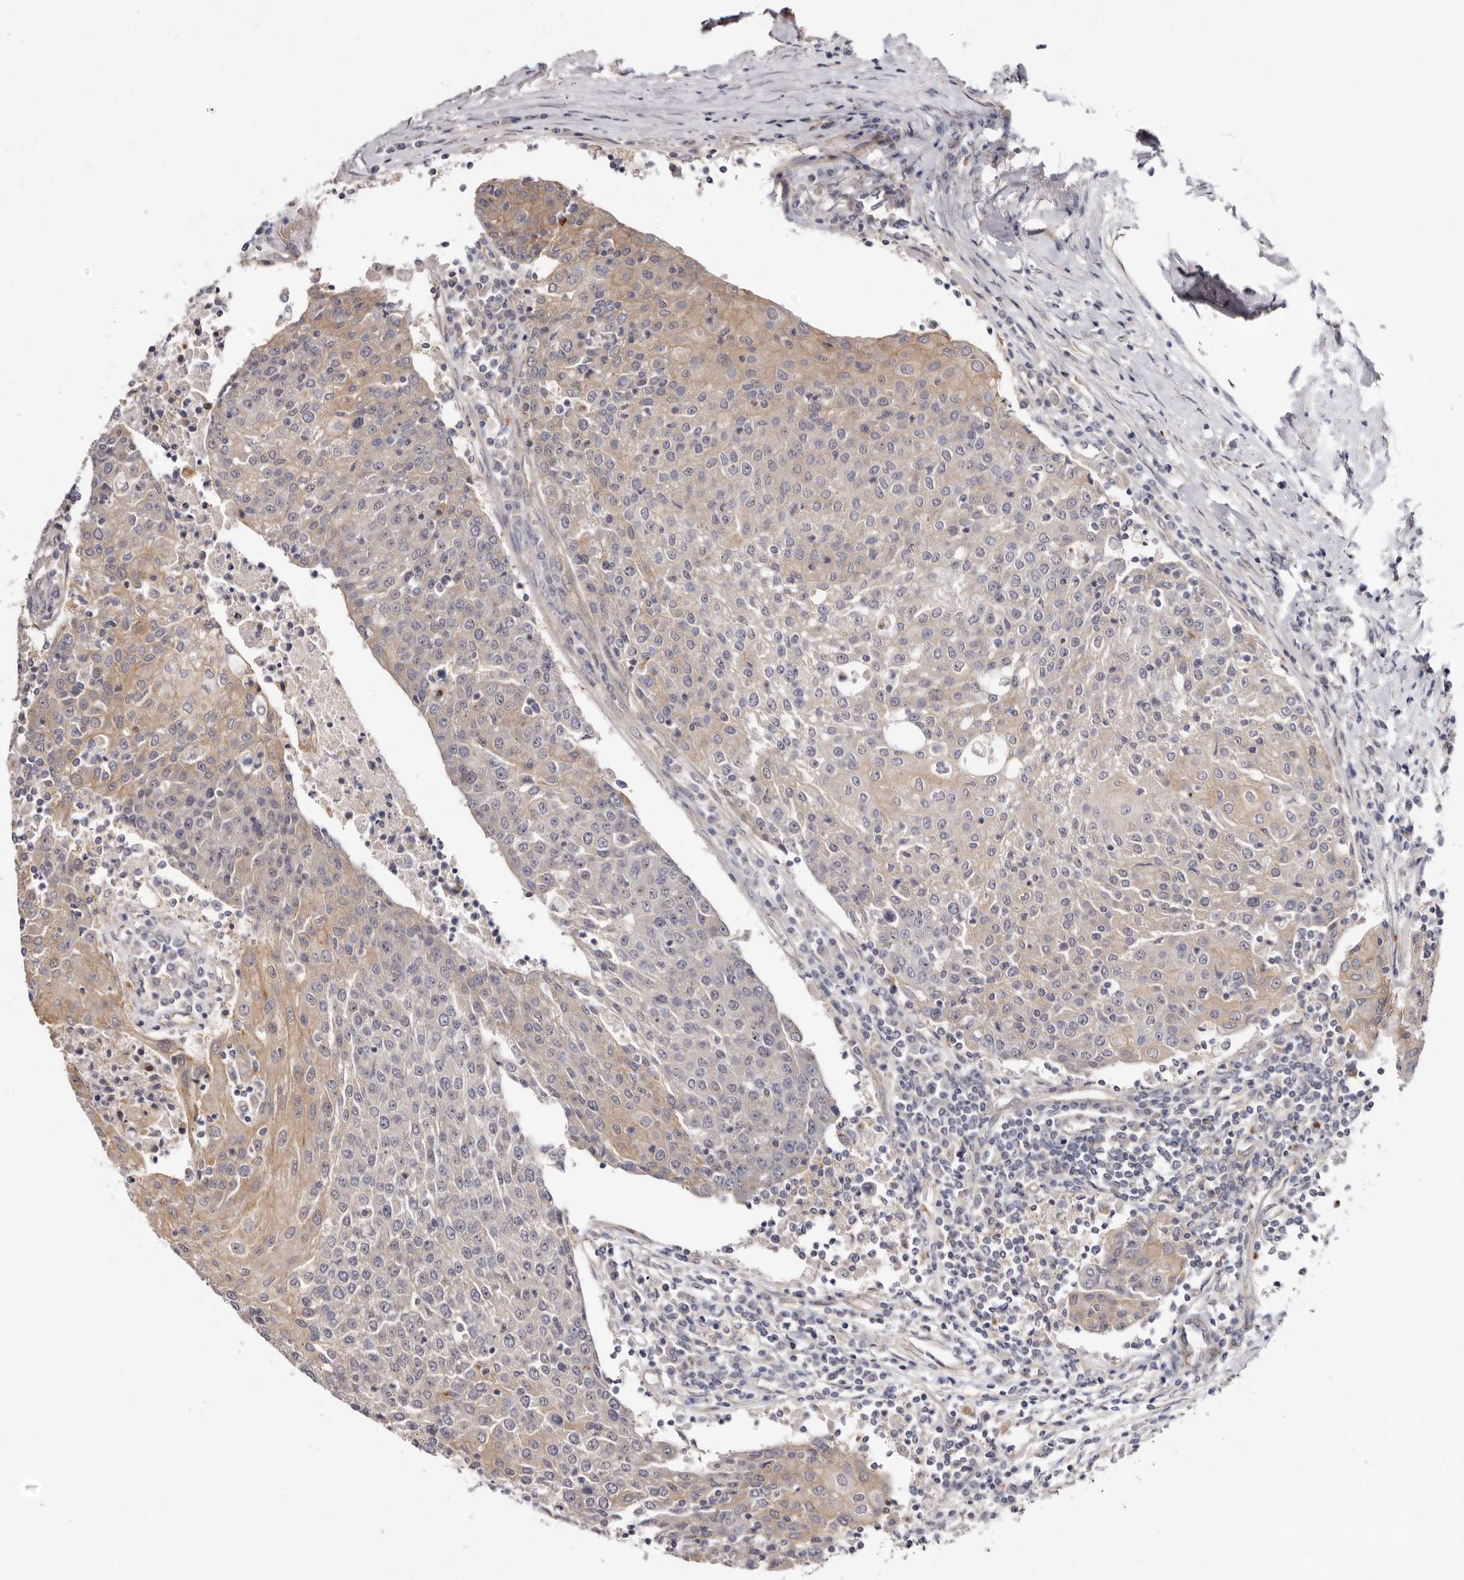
{"staining": {"intensity": "weak", "quantity": "<25%", "location": "cytoplasmic/membranous,nuclear"}, "tissue": "urothelial cancer", "cell_type": "Tumor cells", "image_type": "cancer", "snomed": [{"axis": "morphology", "description": "Urothelial carcinoma, High grade"}, {"axis": "topography", "description": "Urinary bladder"}], "caption": "This is an immunohistochemistry (IHC) histopathology image of urothelial cancer. There is no expression in tumor cells.", "gene": "PANK4", "patient": {"sex": "female", "age": 85}}